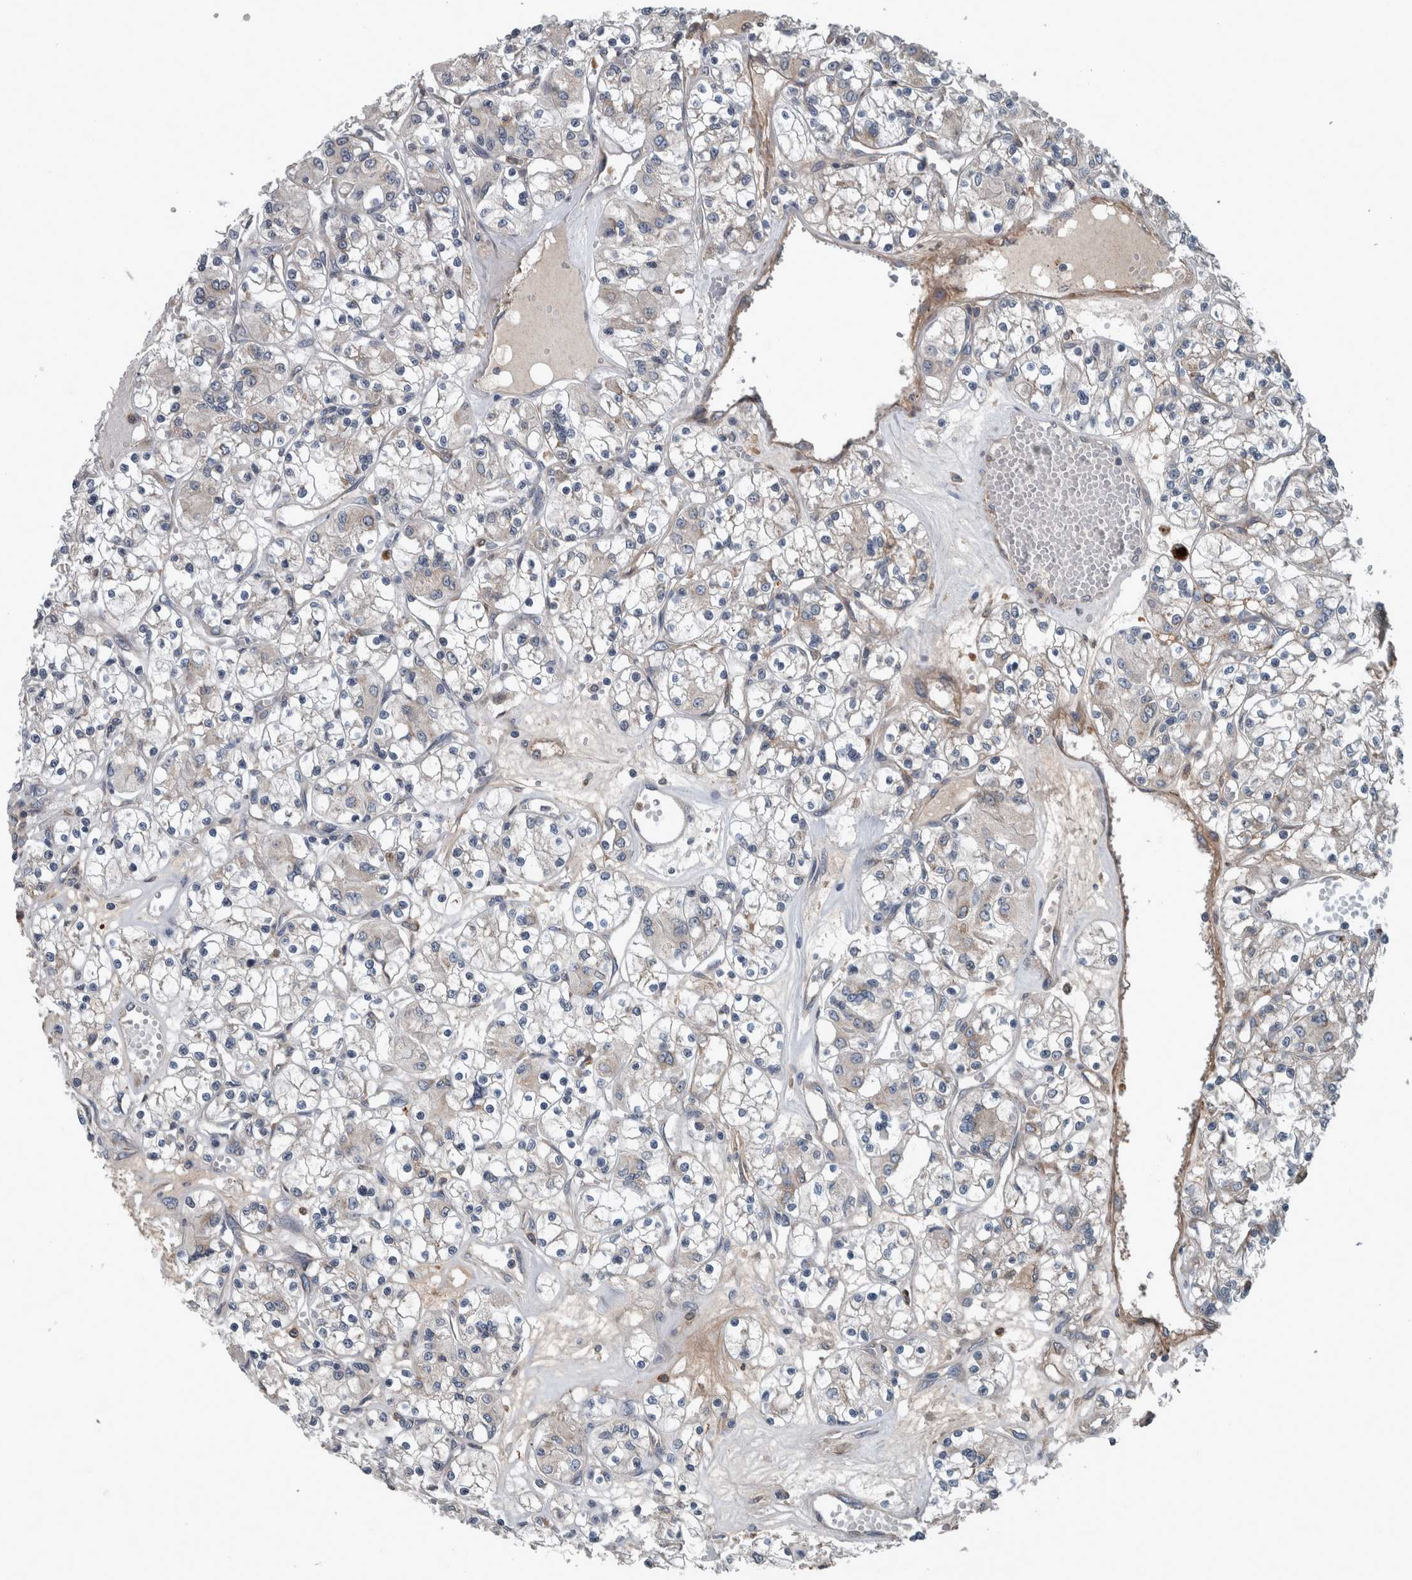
{"staining": {"intensity": "negative", "quantity": "none", "location": "none"}, "tissue": "renal cancer", "cell_type": "Tumor cells", "image_type": "cancer", "snomed": [{"axis": "morphology", "description": "Adenocarcinoma, NOS"}, {"axis": "topography", "description": "Kidney"}], "caption": "Adenocarcinoma (renal) stained for a protein using immunohistochemistry demonstrates no staining tumor cells.", "gene": "EXOC8", "patient": {"sex": "female", "age": 59}}